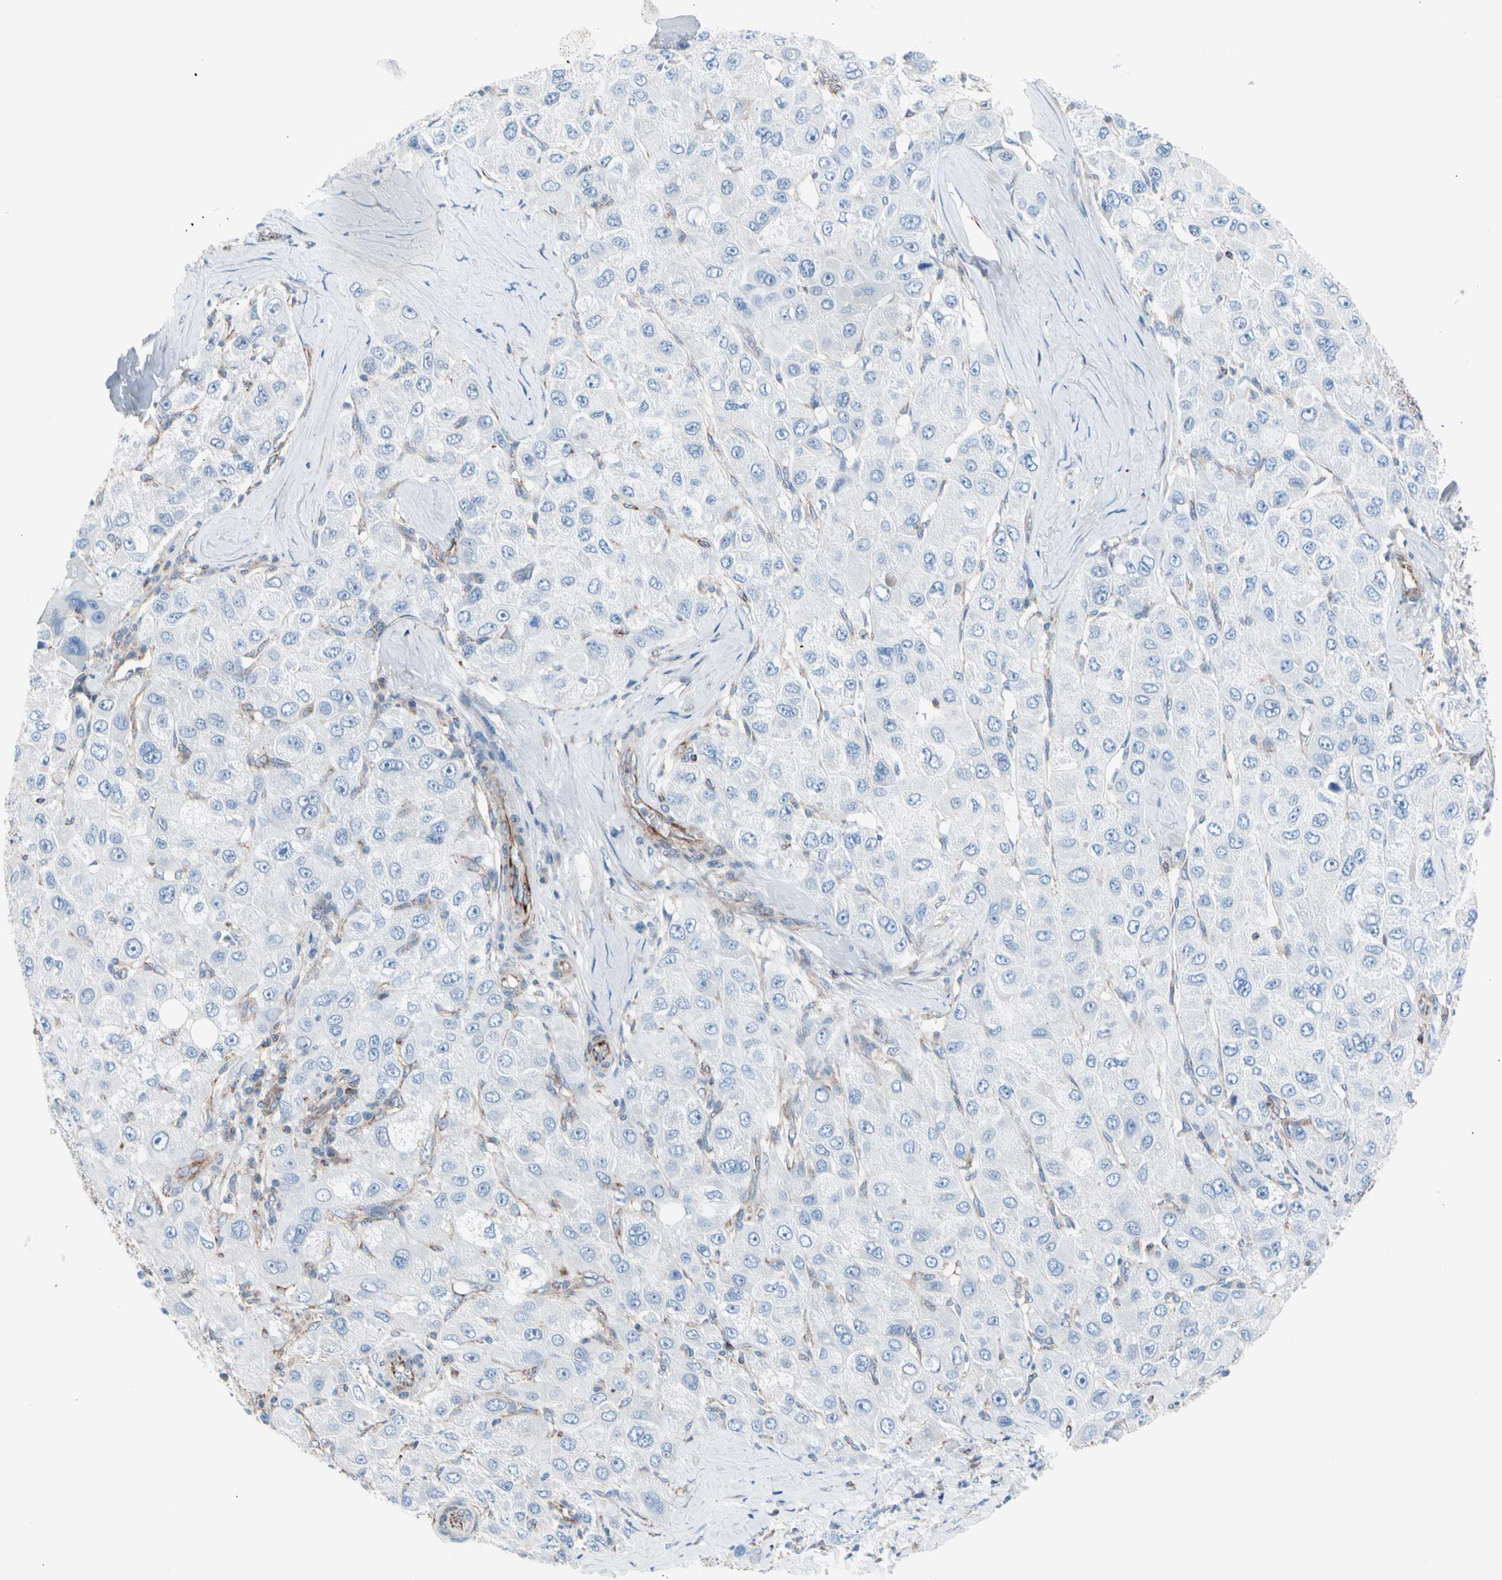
{"staining": {"intensity": "negative", "quantity": "none", "location": "none"}, "tissue": "liver cancer", "cell_type": "Tumor cells", "image_type": "cancer", "snomed": [{"axis": "morphology", "description": "Carcinoma, Hepatocellular, NOS"}, {"axis": "topography", "description": "Liver"}], "caption": "The photomicrograph shows no significant staining in tumor cells of liver cancer (hepatocellular carcinoma).", "gene": "HK1", "patient": {"sex": "male", "age": 80}}